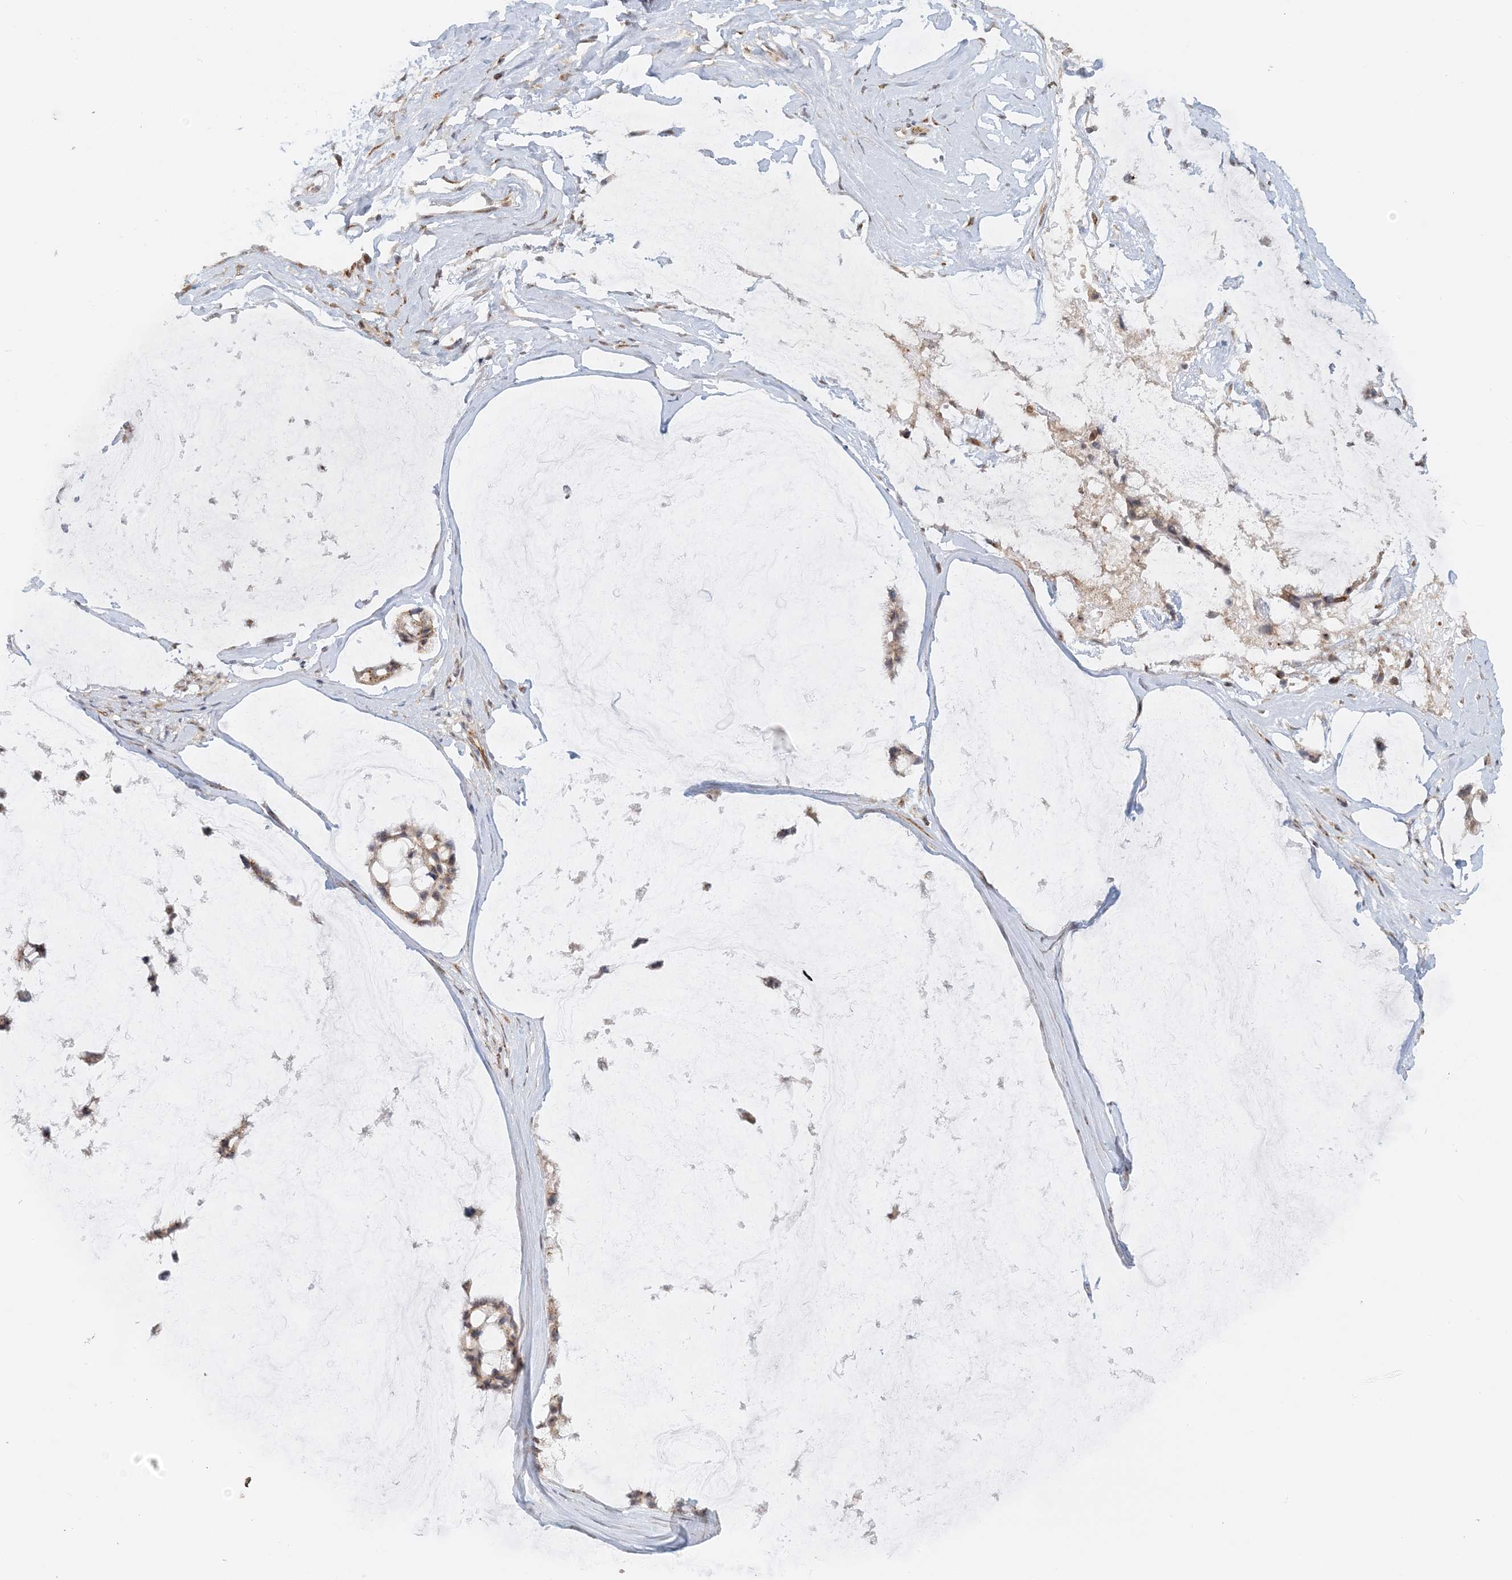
{"staining": {"intensity": "weak", "quantity": "25%-75%", "location": "cytoplasmic/membranous"}, "tissue": "ovarian cancer", "cell_type": "Tumor cells", "image_type": "cancer", "snomed": [{"axis": "morphology", "description": "Cystadenocarcinoma, mucinous, NOS"}, {"axis": "topography", "description": "Ovary"}], "caption": "This micrograph exhibits IHC staining of ovarian cancer (mucinous cystadenocarcinoma), with low weak cytoplasmic/membranous staining in about 25%-75% of tumor cells.", "gene": "ZCCHC4", "patient": {"sex": "female", "age": 39}}